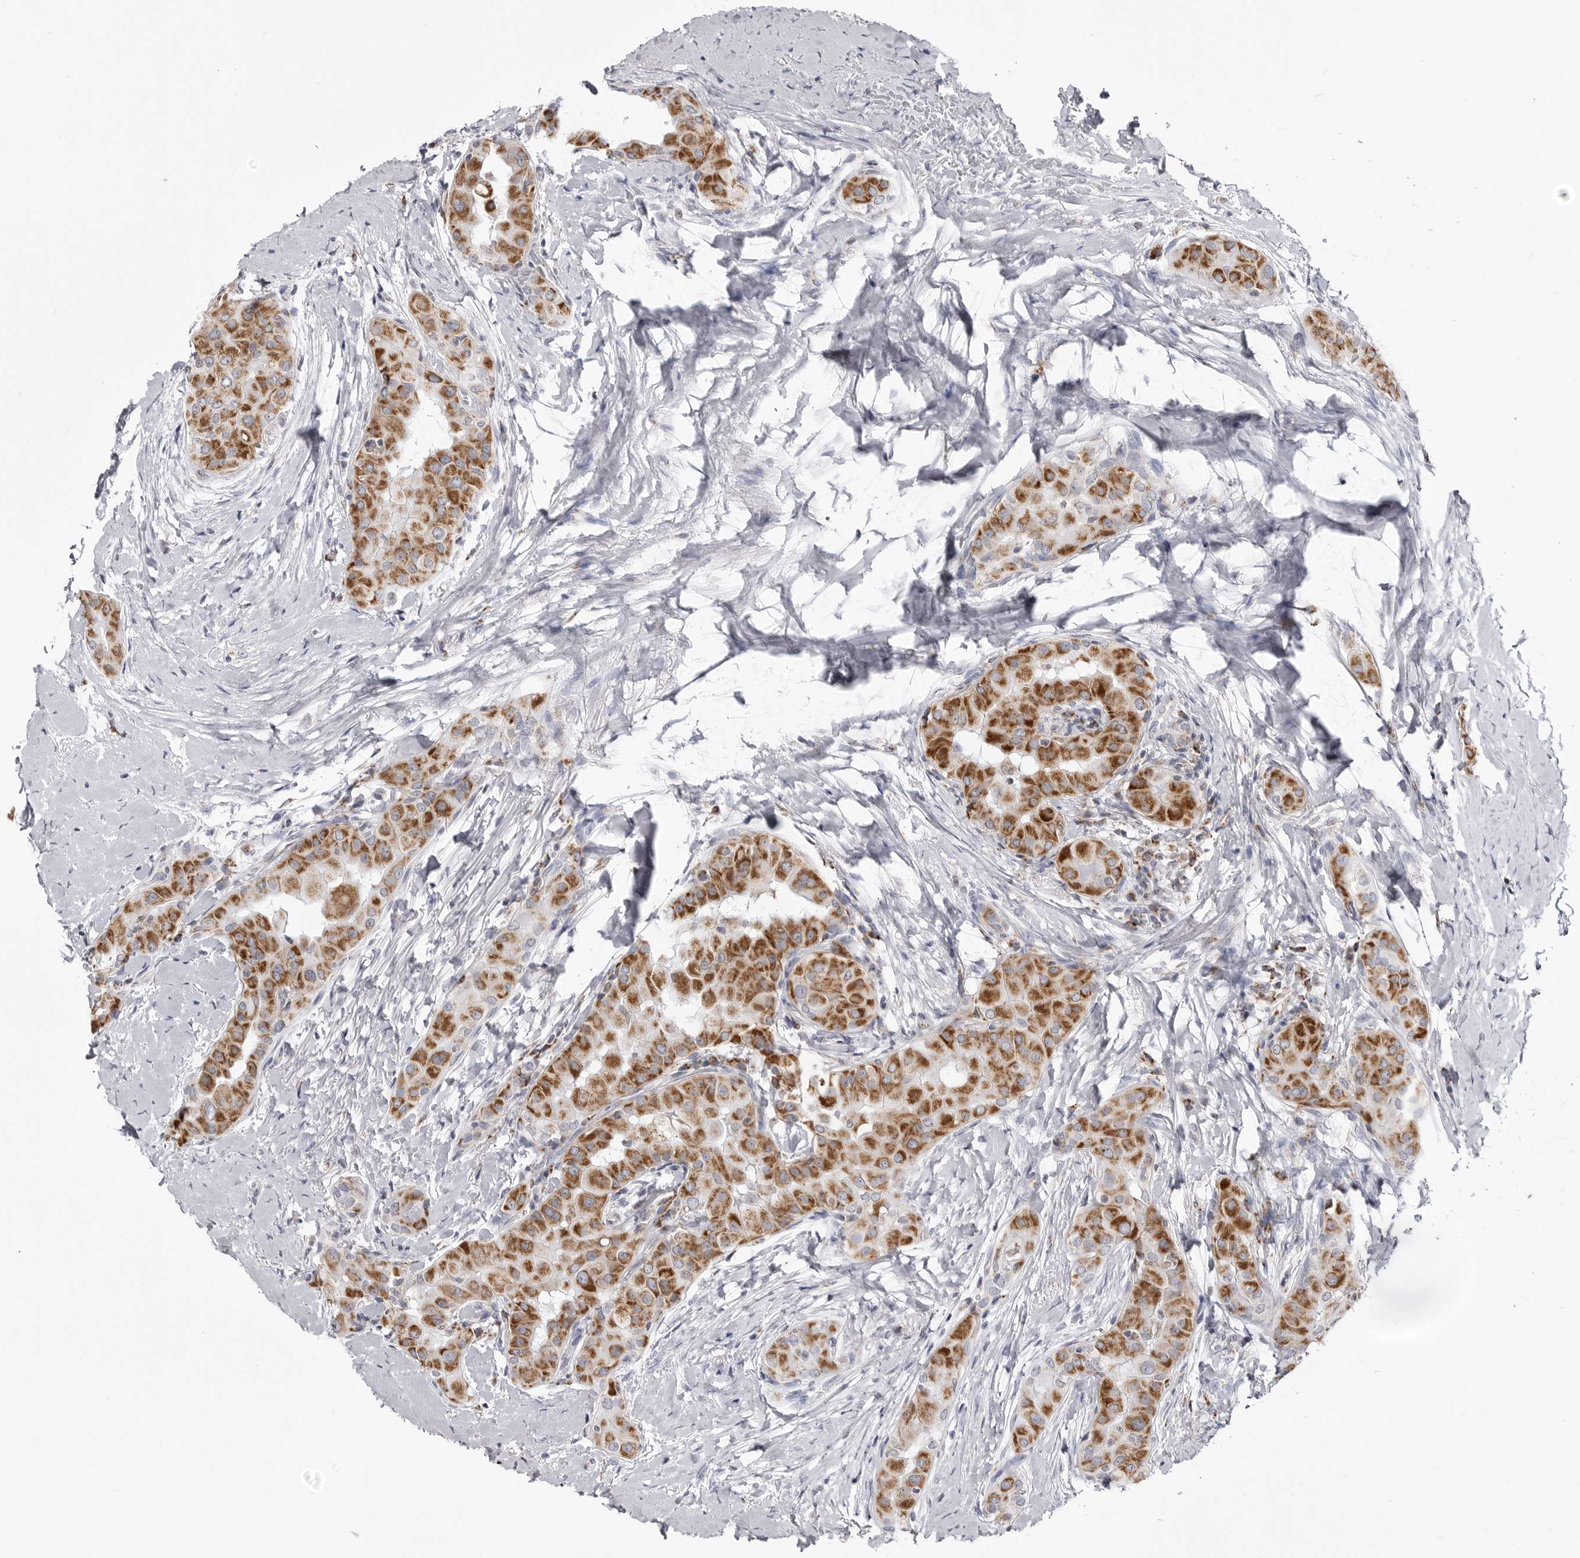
{"staining": {"intensity": "moderate", "quantity": ">75%", "location": "cytoplasmic/membranous"}, "tissue": "thyroid cancer", "cell_type": "Tumor cells", "image_type": "cancer", "snomed": [{"axis": "morphology", "description": "Papillary adenocarcinoma, NOS"}, {"axis": "topography", "description": "Thyroid gland"}], "caption": "An image showing moderate cytoplasmic/membranous expression in approximately >75% of tumor cells in thyroid cancer (papillary adenocarcinoma), as visualized by brown immunohistochemical staining.", "gene": "FH", "patient": {"sex": "male", "age": 33}}